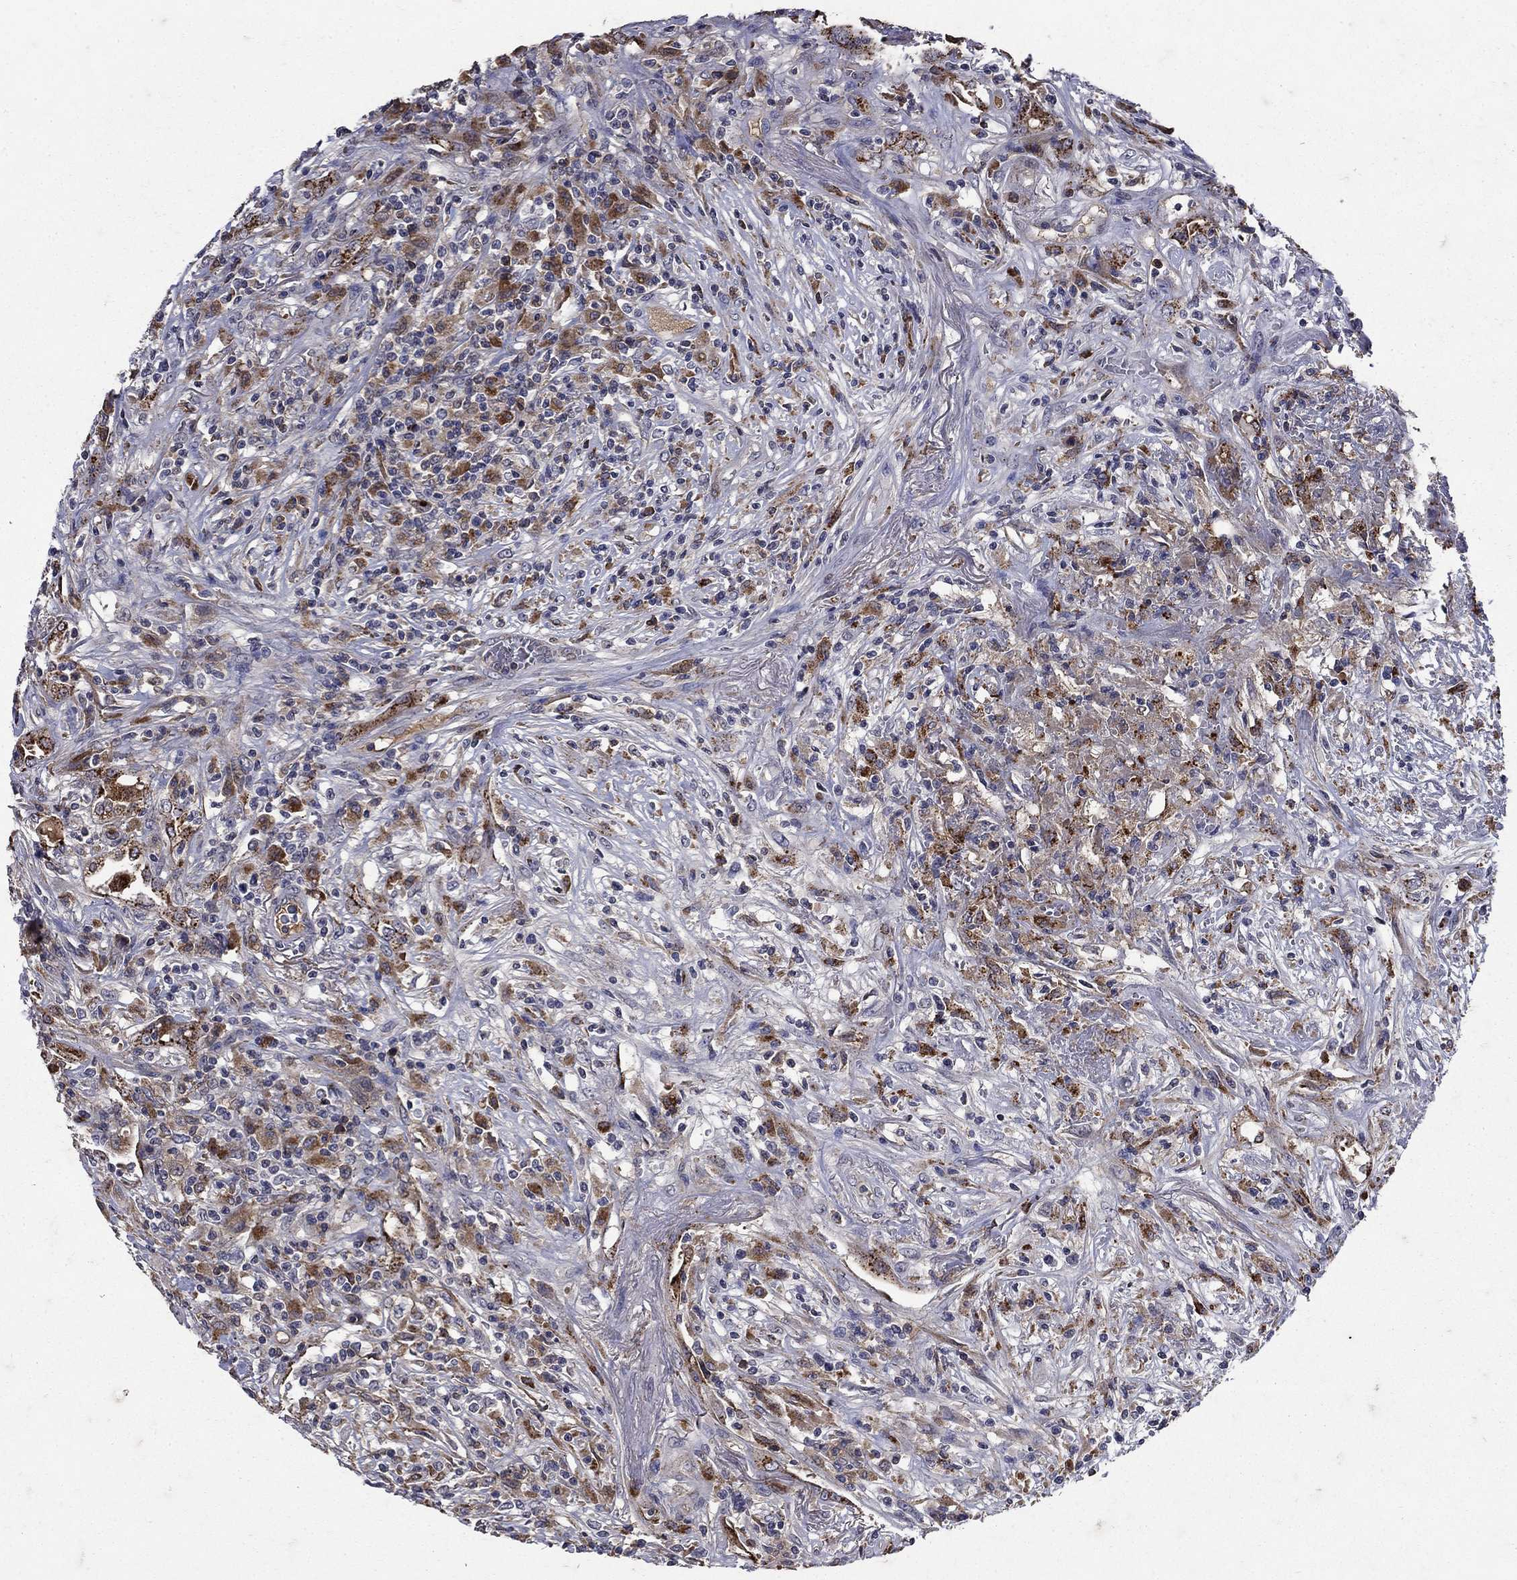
{"staining": {"intensity": "moderate", "quantity": "25%-75%", "location": "cytoplasmic/membranous"}, "tissue": "lymphoma", "cell_type": "Tumor cells", "image_type": "cancer", "snomed": [{"axis": "morphology", "description": "Malignant lymphoma, non-Hodgkin's type, High grade"}, {"axis": "topography", "description": "Lung"}], "caption": "Immunohistochemical staining of human malignant lymphoma, non-Hodgkin's type (high-grade) displays medium levels of moderate cytoplasmic/membranous protein expression in about 25%-75% of tumor cells.", "gene": "NPC2", "patient": {"sex": "male", "age": 79}}